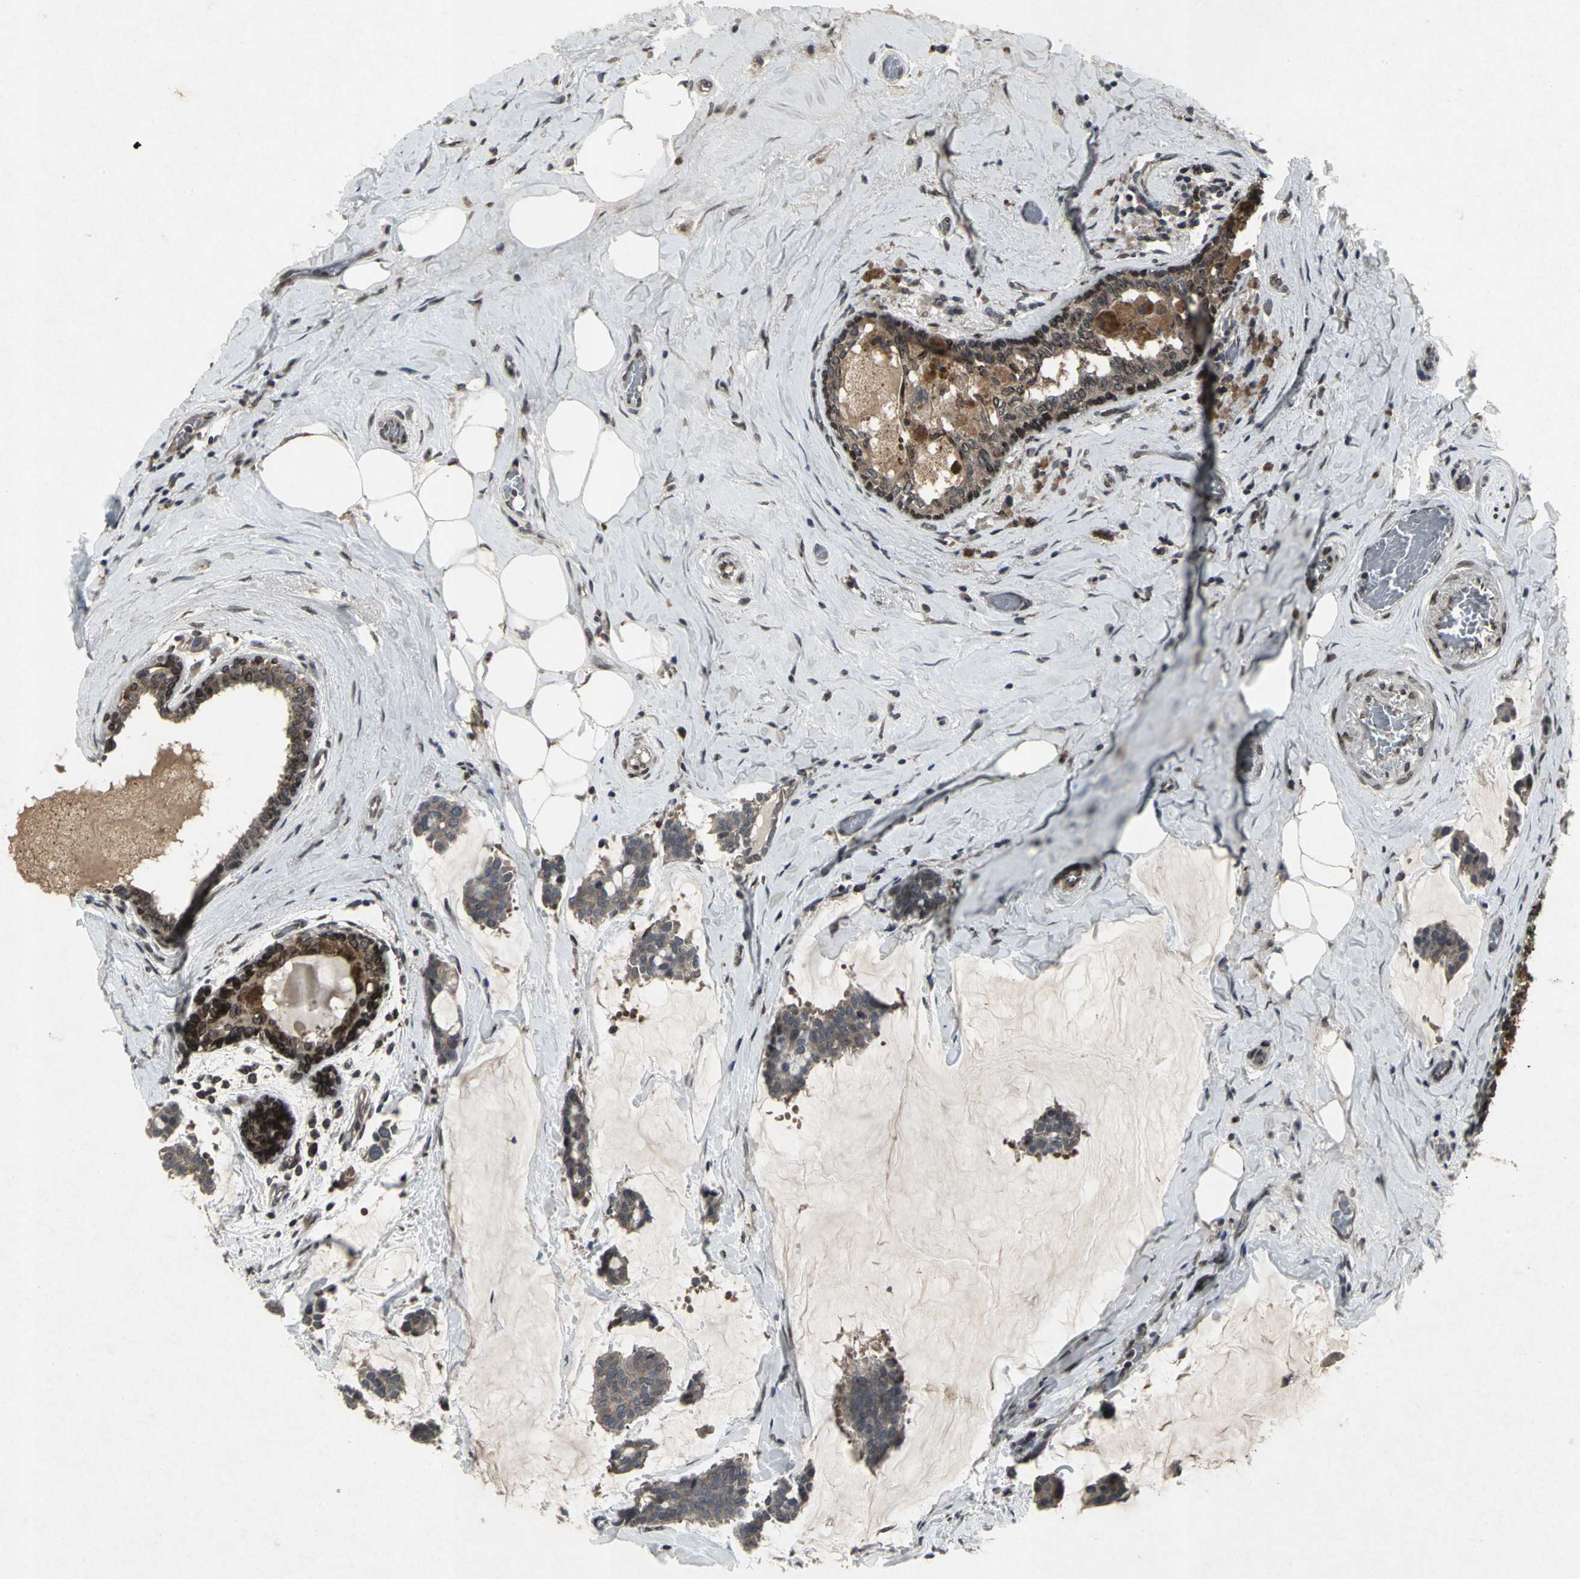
{"staining": {"intensity": "weak", "quantity": ">75%", "location": "cytoplasmic/membranous"}, "tissue": "breast cancer", "cell_type": "Tumor cells", "image_type": "cancer", "snomed": [{"axis": "morphology", "description": "Duct carcinoma"}, {"axis": "topography", "description": "Breast"}], "caption": "Immunohistochemistry (IHC) image of neoplastic tissue: breast invasive ductal carcinoma stained using immunohistochemistry (IHC) exhibits low levels of weak protein expression localized specifically in the cytoplasmic/membranous of tumor cells, appearing as a cytoplasmic/membranous brown color.", "gene": "SH2B3", "patient": {"sex": "female", "age": 93}}